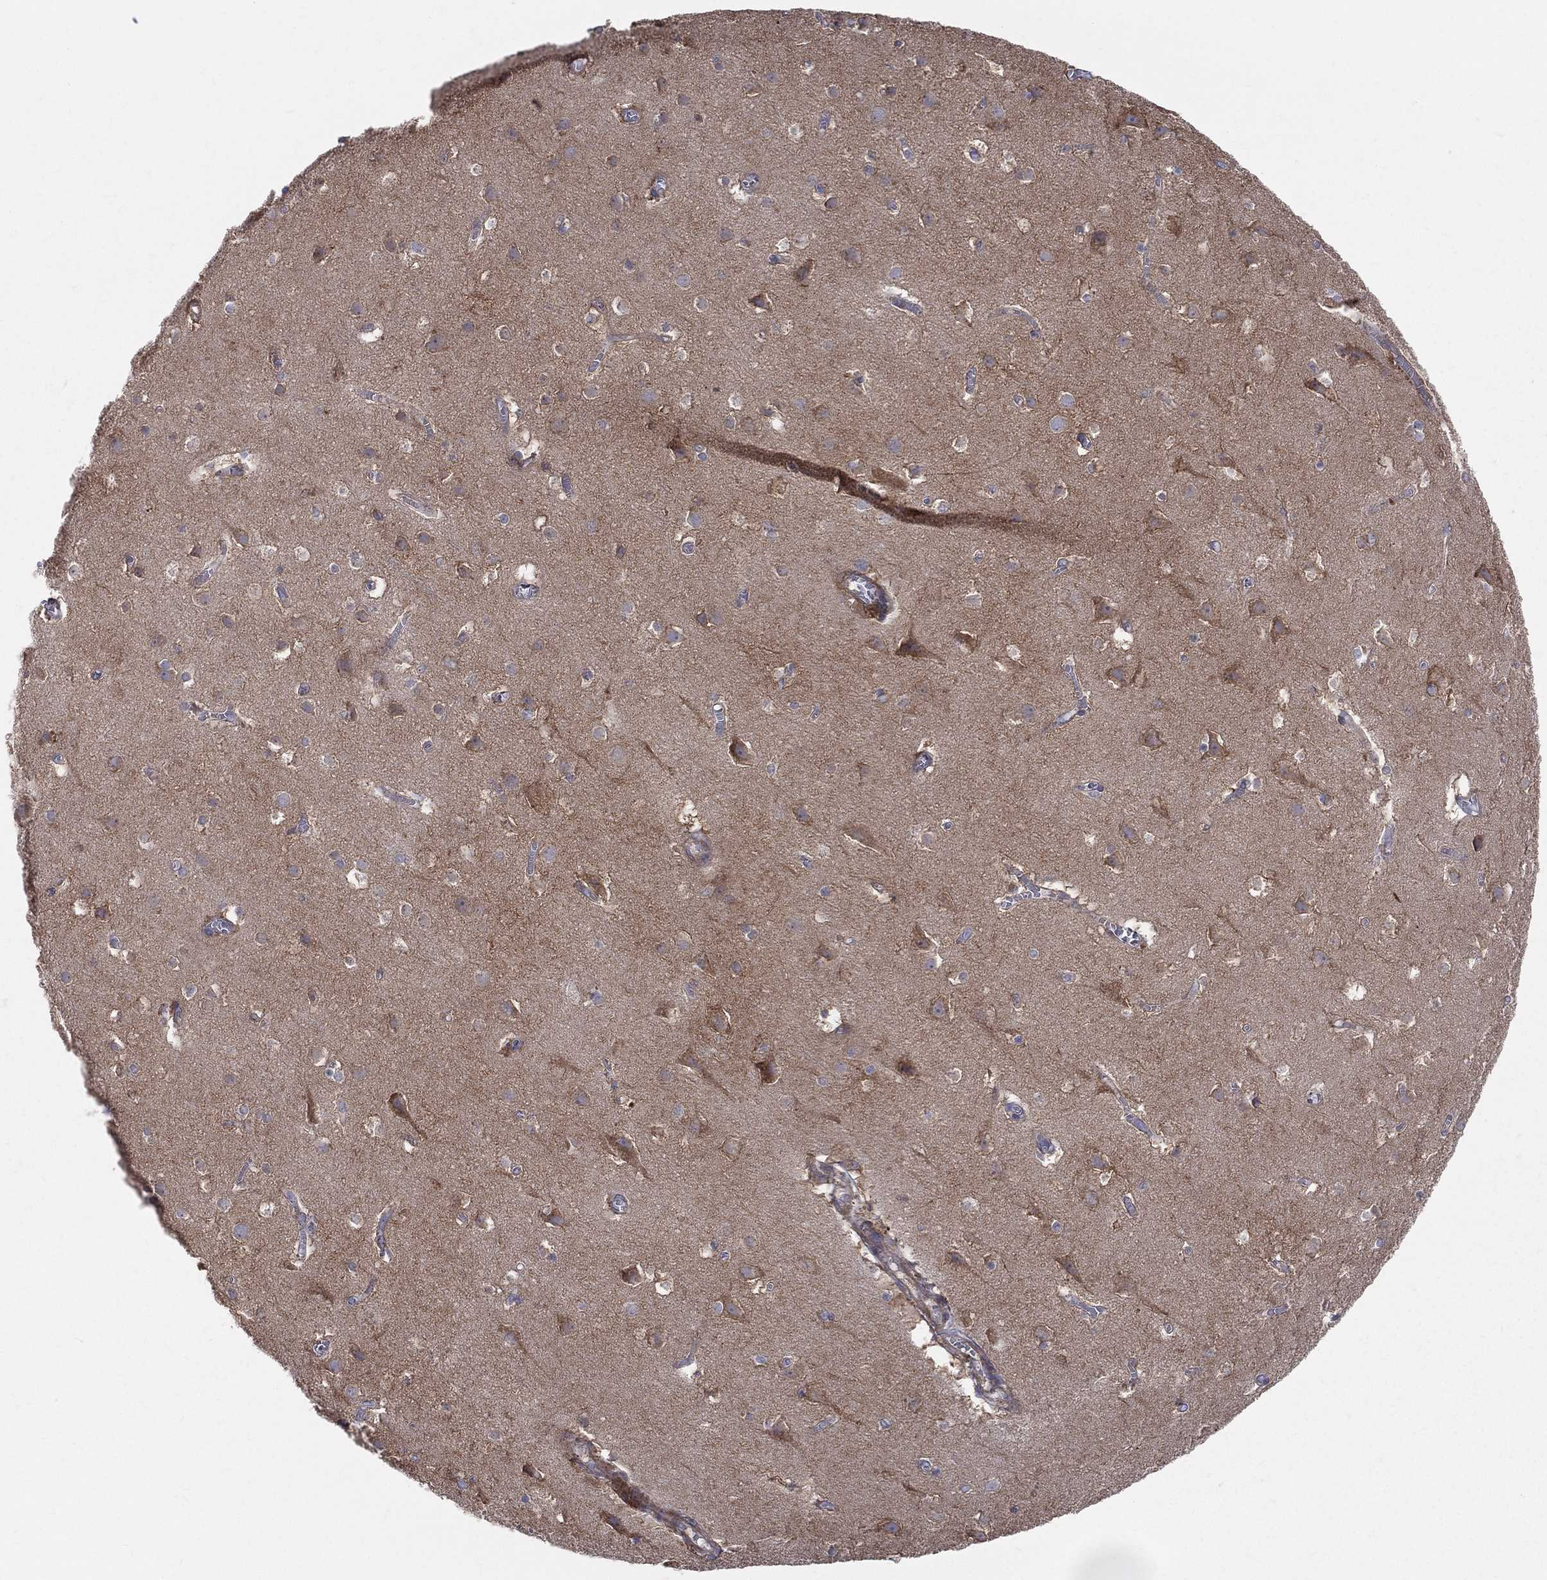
{"staining": {"intensity": "negative", "quantity": "none", "location": "none"}, "tissue": "cerebral cortex", "cell_type": "Endothelial cells", "image_type": "normal", "snomed": [{"axis": "morphology", "description": "Normal tissue, NOS"}, {"axis": "topography", "description": "Cerebral cortex"}], "caption": "Benign cerebral cortex was stained to show a protein in brown. There is no significant expression in endothelial cells.", "gene": "MIX23", "patient": {"sex": "male", "age": 59}}